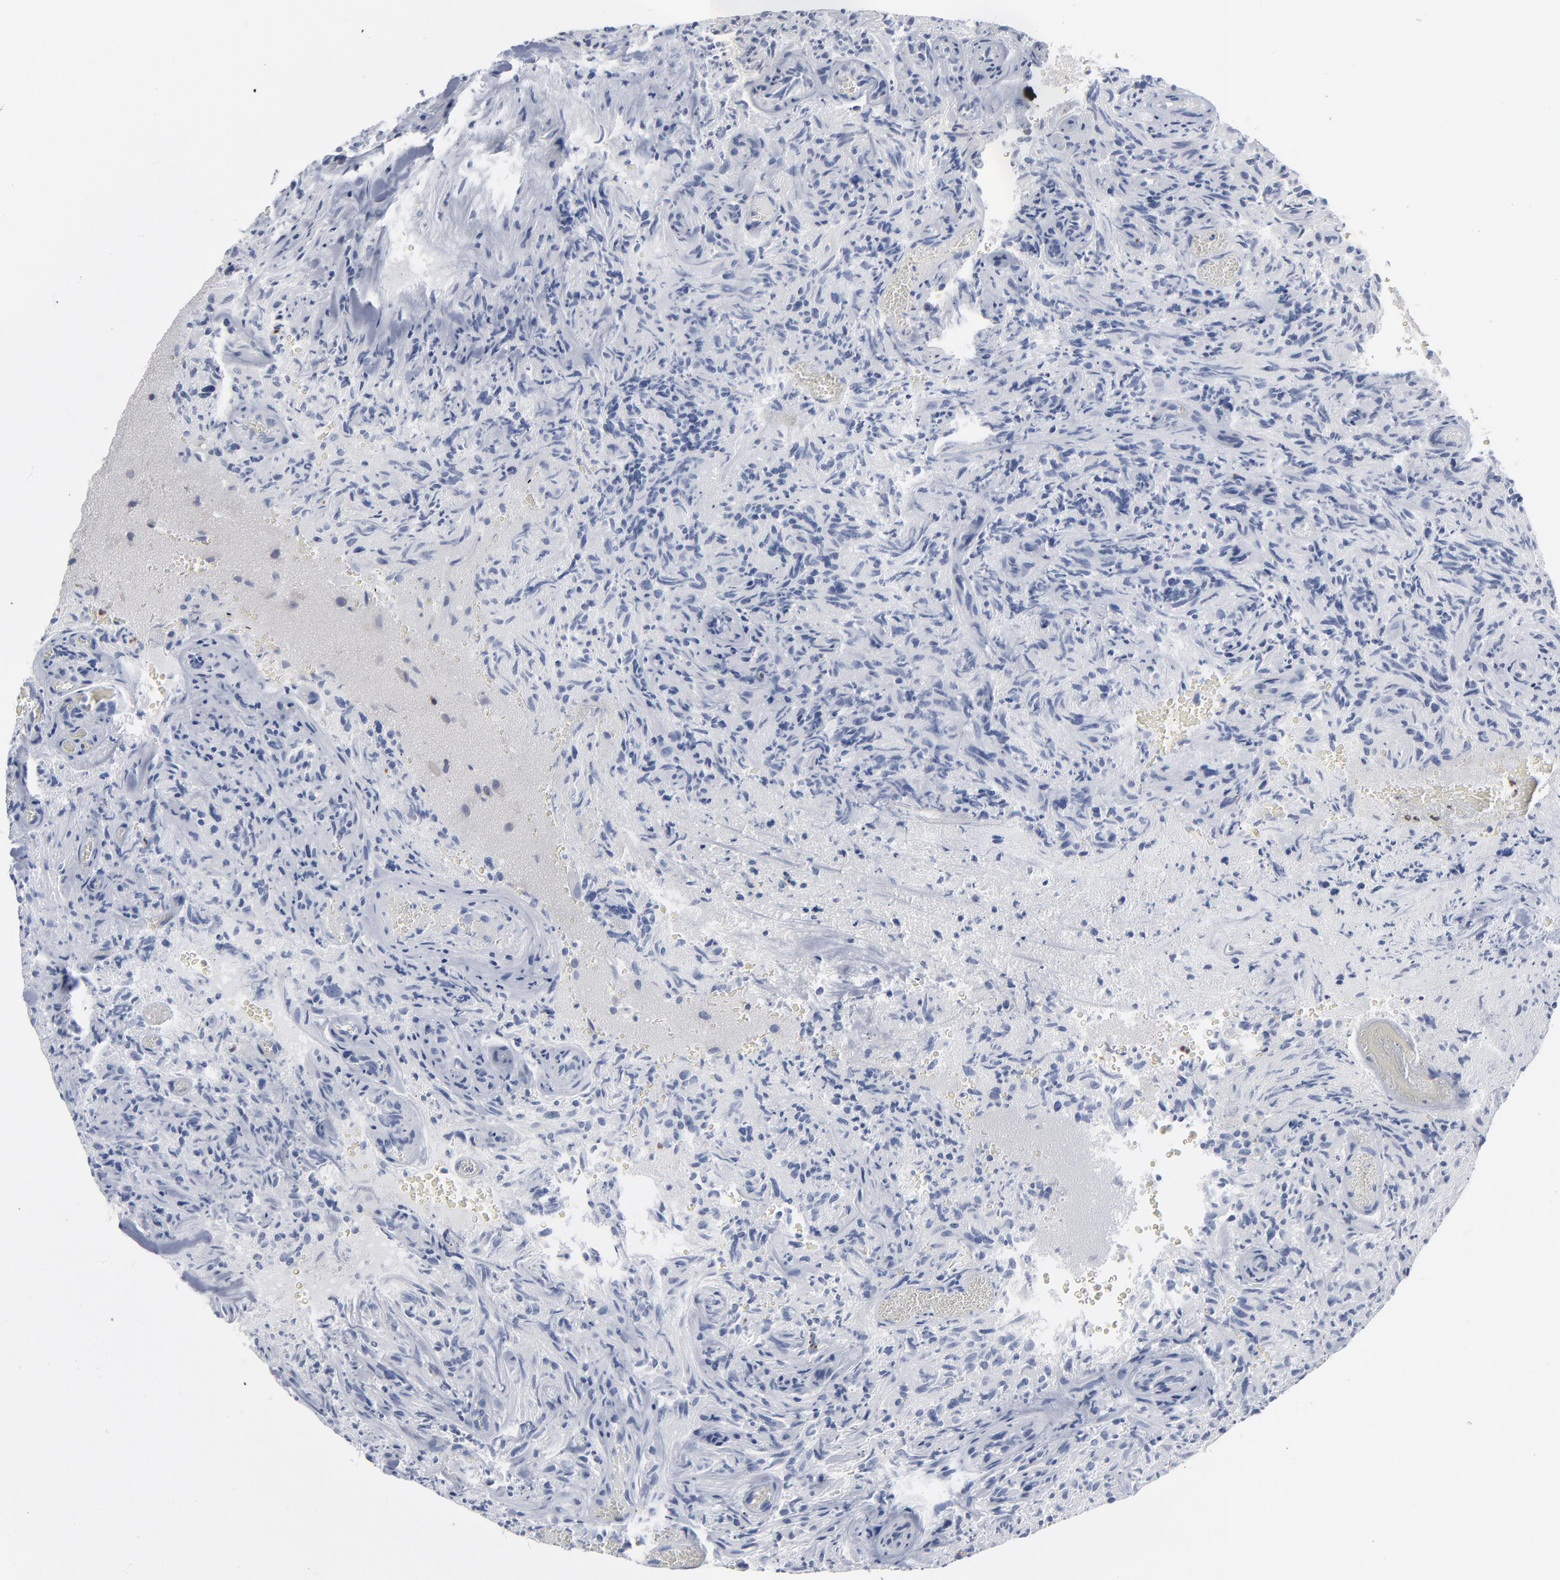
{"staining": {"intensity": "weak", "quantity": "<25%", "location": "nuclear"}, "tissue": "glioma", "cell_type": "Tumor cells", "image_type": "cancer", "snomed": [{"axis": "morphology", "description": "Normal tissue, NOS"}, {"axis": "morphology", "description": "Glioma, malignant, High grade"}, {"axis": "topography", "description": "Cerebral cortex"}], "caption": "Image shows no significant protein positivity in tumor cells of malignant glioma (high-grade). Nuclei are stained in blue.", "gene": "FOXN2", "patient": {"sex": "male", "age": 75}}